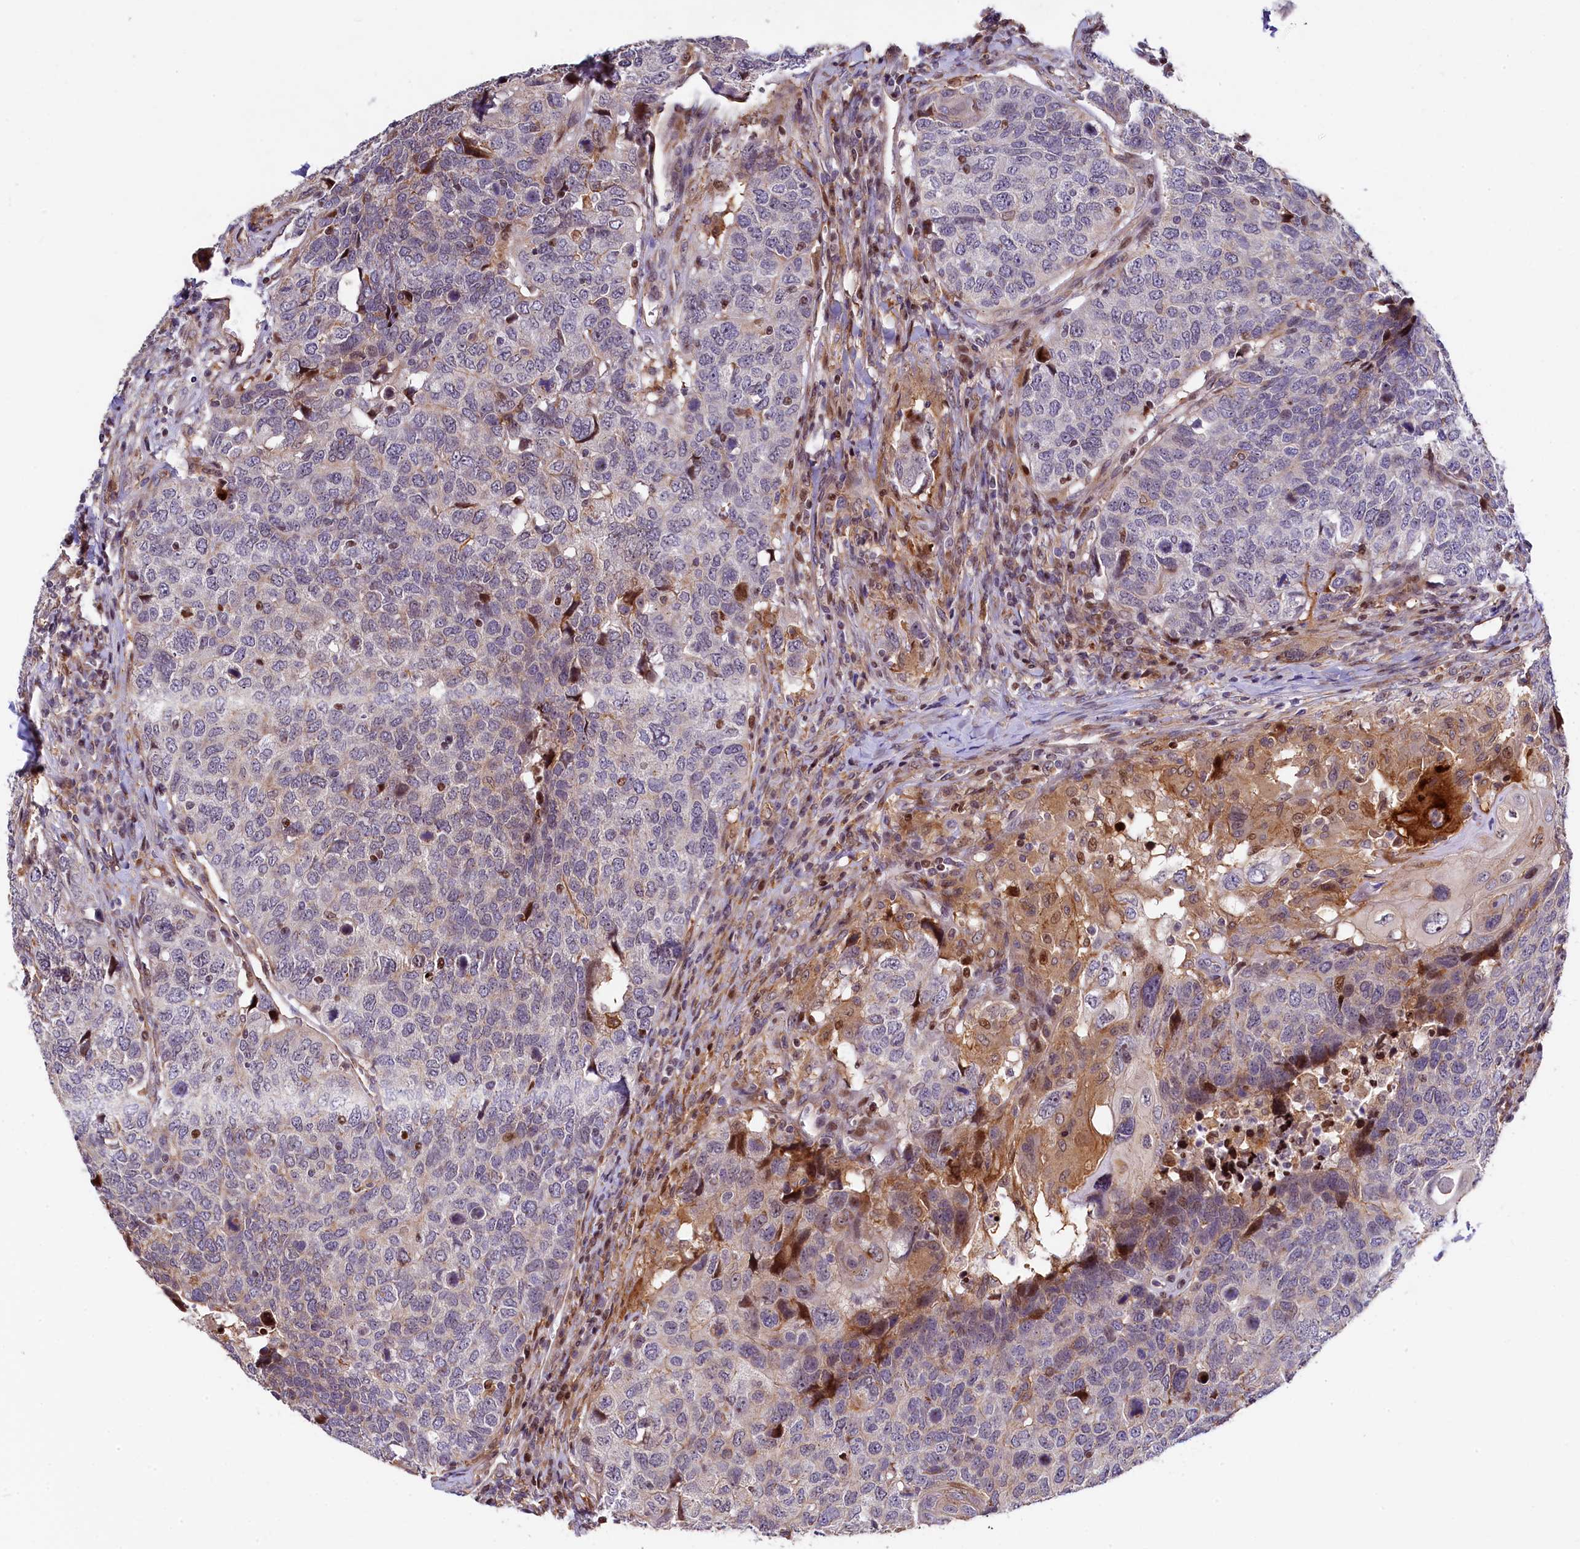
{"staining": {"intensity": "moderate", "quantity": "<25%", "location": "cytoplasmic/membranous,nuclear"}, "tissue": "head and neck cancer", "cell_type": "Tumor cells", "image_type": "cancer", "snomed": [{"axis": "morphology", "description": "Squamous cell carcinoma, NOS"}, {"axis": "topography", "description": "Head-Neck"}], "caption": "Tumor cells reveal low levels of moderate cytoplasmic/membranous and nuclear expression in about <25% of cells in human head and neck cancer (squamous cell carcinoma).", "gene": "TGDS", "patient": {"sex": "male", "age": 66}}